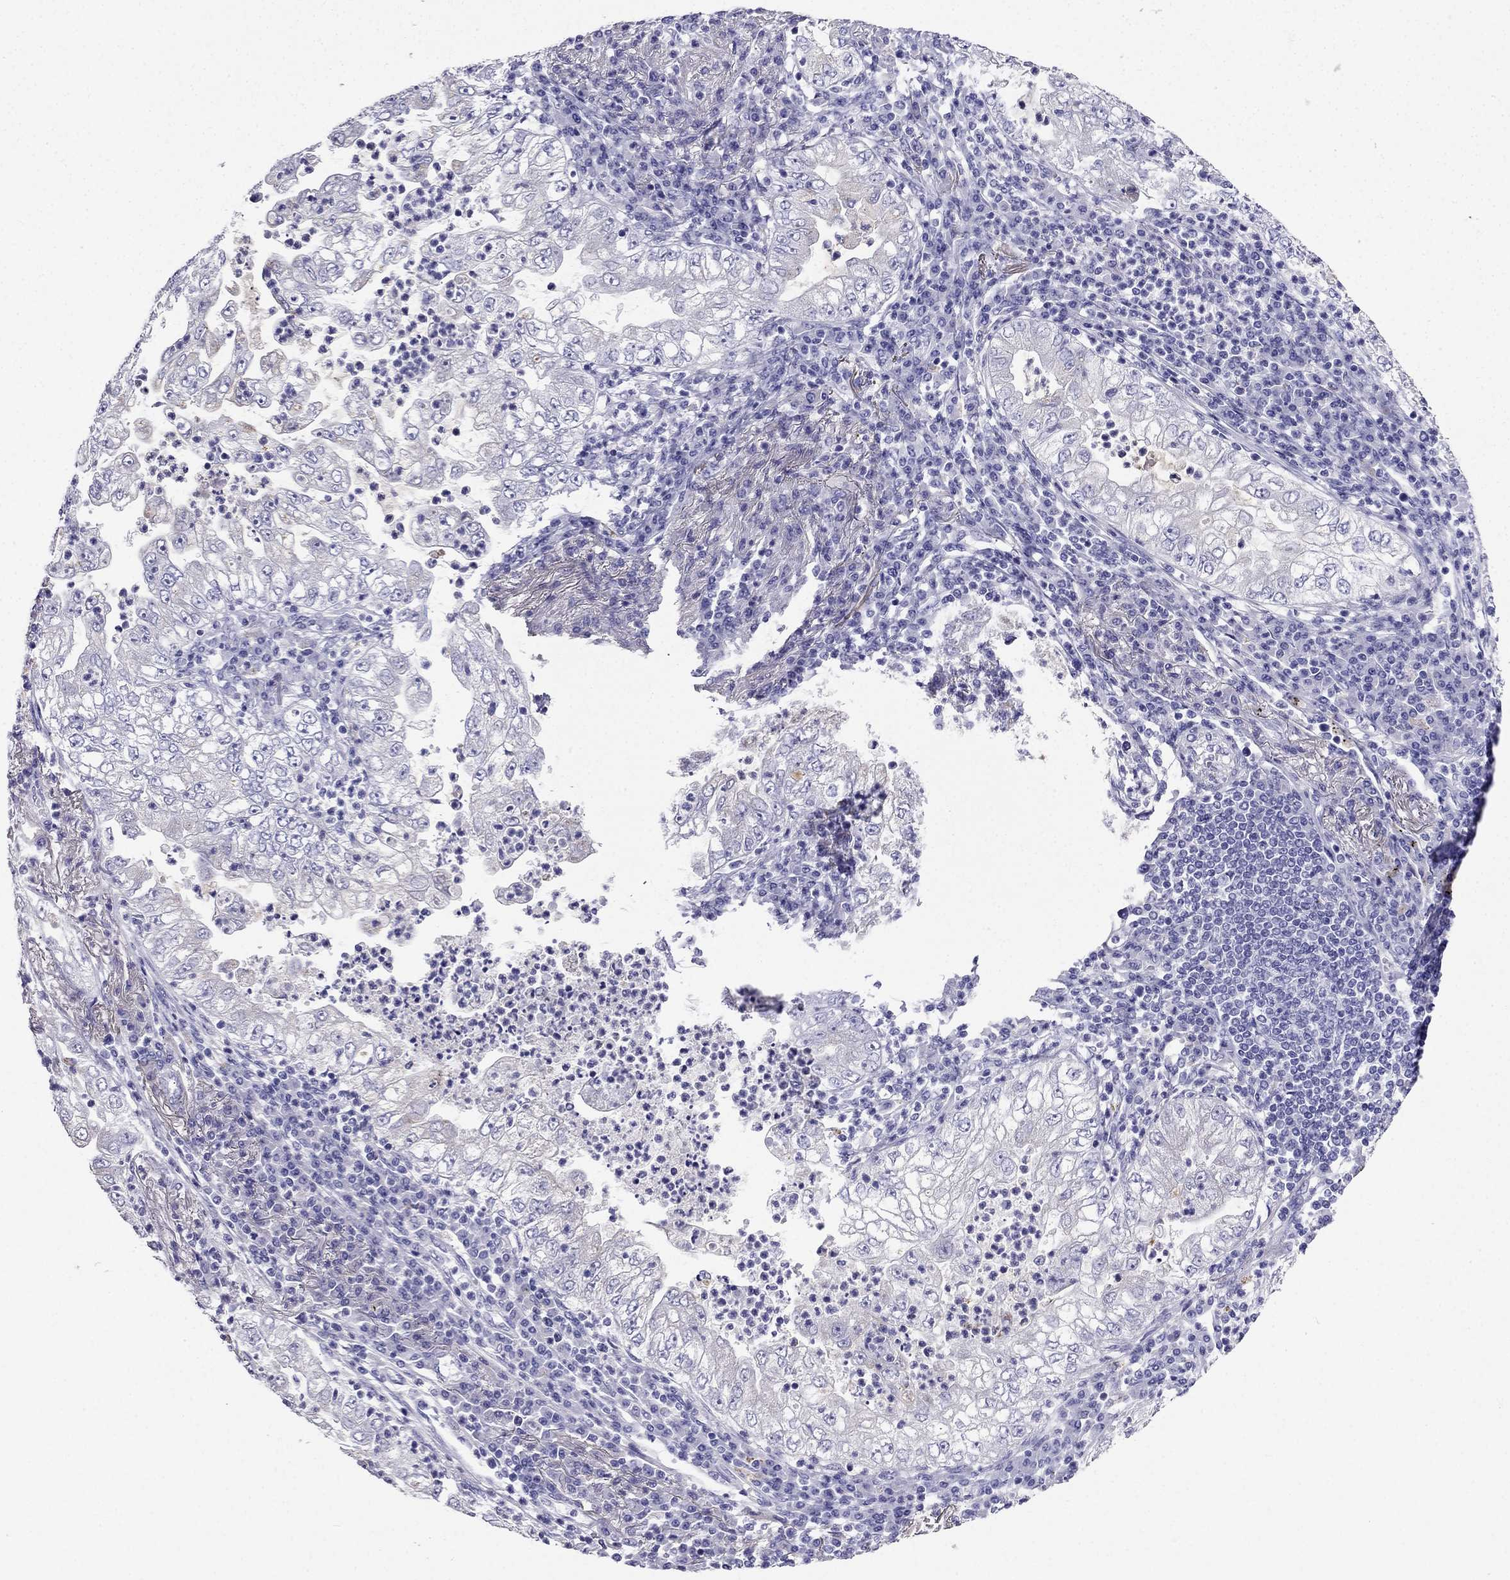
{"staining": {"intensity": "negative", "quantity": "none", "location": "none"}, "tissue": "lung cancer", "cell_type": "Tumor cells", "image_type": "cancer", "snomed": [{"axis": "morphology", "description": "Adenocarcinoma, NOS"}, {"axis": "topography", "description": "Lung"}], "caption": "This is a histopathology image of IHC staining of lung cancer (adenocarcinoma), which shows no positivity in tumor cells. (DAB (3,3'-diaminobenzidine) IHC visualized using brightfield microscopy, high magnification).", "gene": "PTH", "patient": {"sex": "female", "age": 73}}